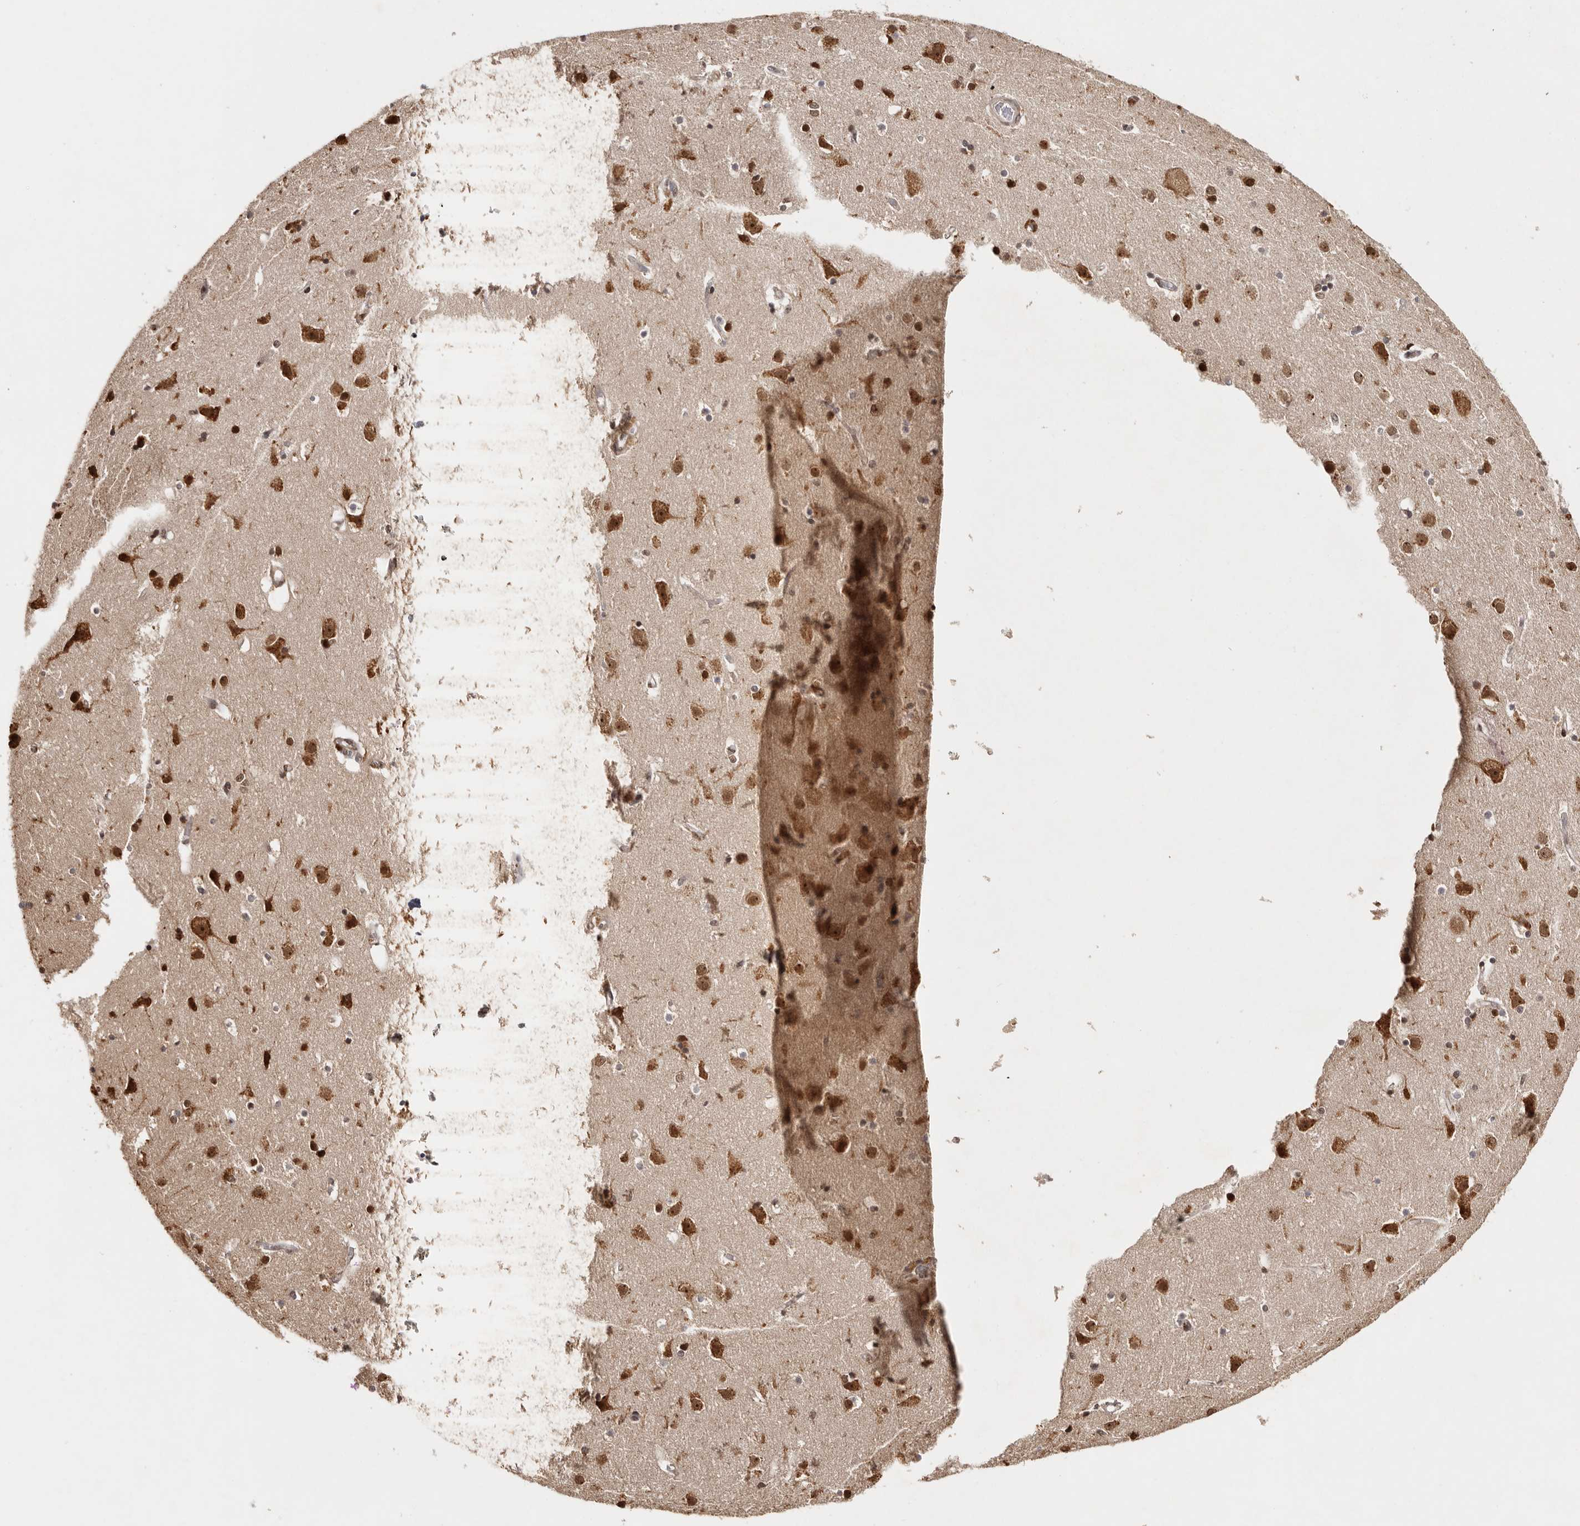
{"staining": {"intensity": "moderate", "quantity": ">75%", "location": "cytoplasmic/membranous,nuclear"}, "tissue": "cerebral cortex", "cell_type": "Endothelial cells", "image_type": "normal", "snomed": [{"axis": "morphology", "description": "Normal tissue, NOS"}, {"axis": "topography", "description": "Cerebral cortex"}], "caption": "Brown immunohistochemical staining in benign cerebral cortex reveals moderate cytoplasmic/membranous,nuclear positivity in about >75% of endothelial cells.", "gene": "ZNF83", "patient": {"sex": "male", "age": 54}}